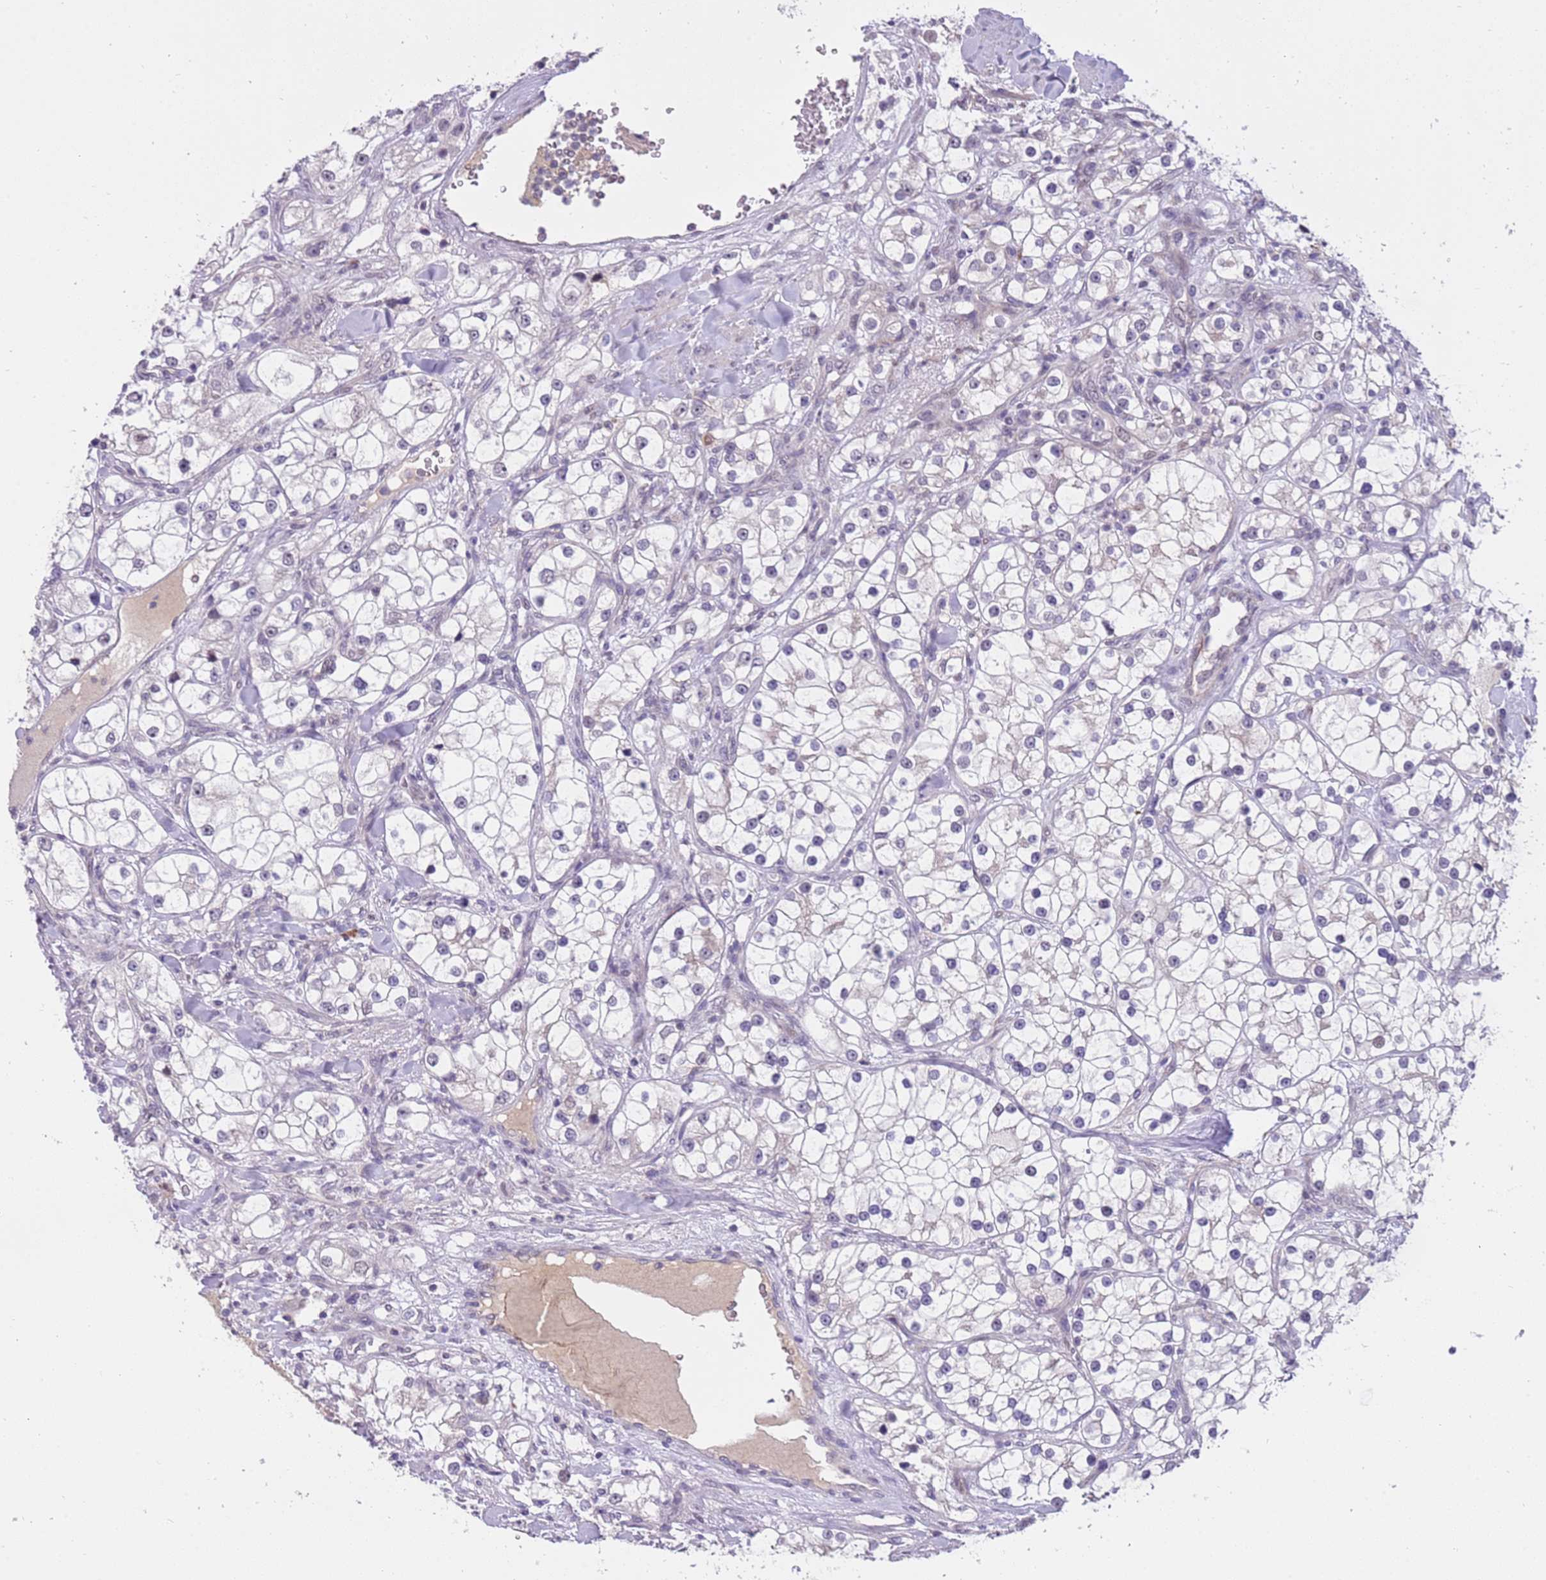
{"staining": {"intensity": "negative", "quantity": "none", "location": "none"}, "tissue": "renal cancer", "cell_type": "Tumor cells", "image_type": "cancer", "snomed": [{"axis": "morphology", "description": "Adenocarcinoma, NOS"}, {"axis": "topography", "description": "Kidney"}], "caption": "Adenocarcinoma (renal) was stained to show a protein in brown. There is no significant staining in tumor cells.", "gene": "MAGEF1", "patient": {"sex": "male", "age": 77}}